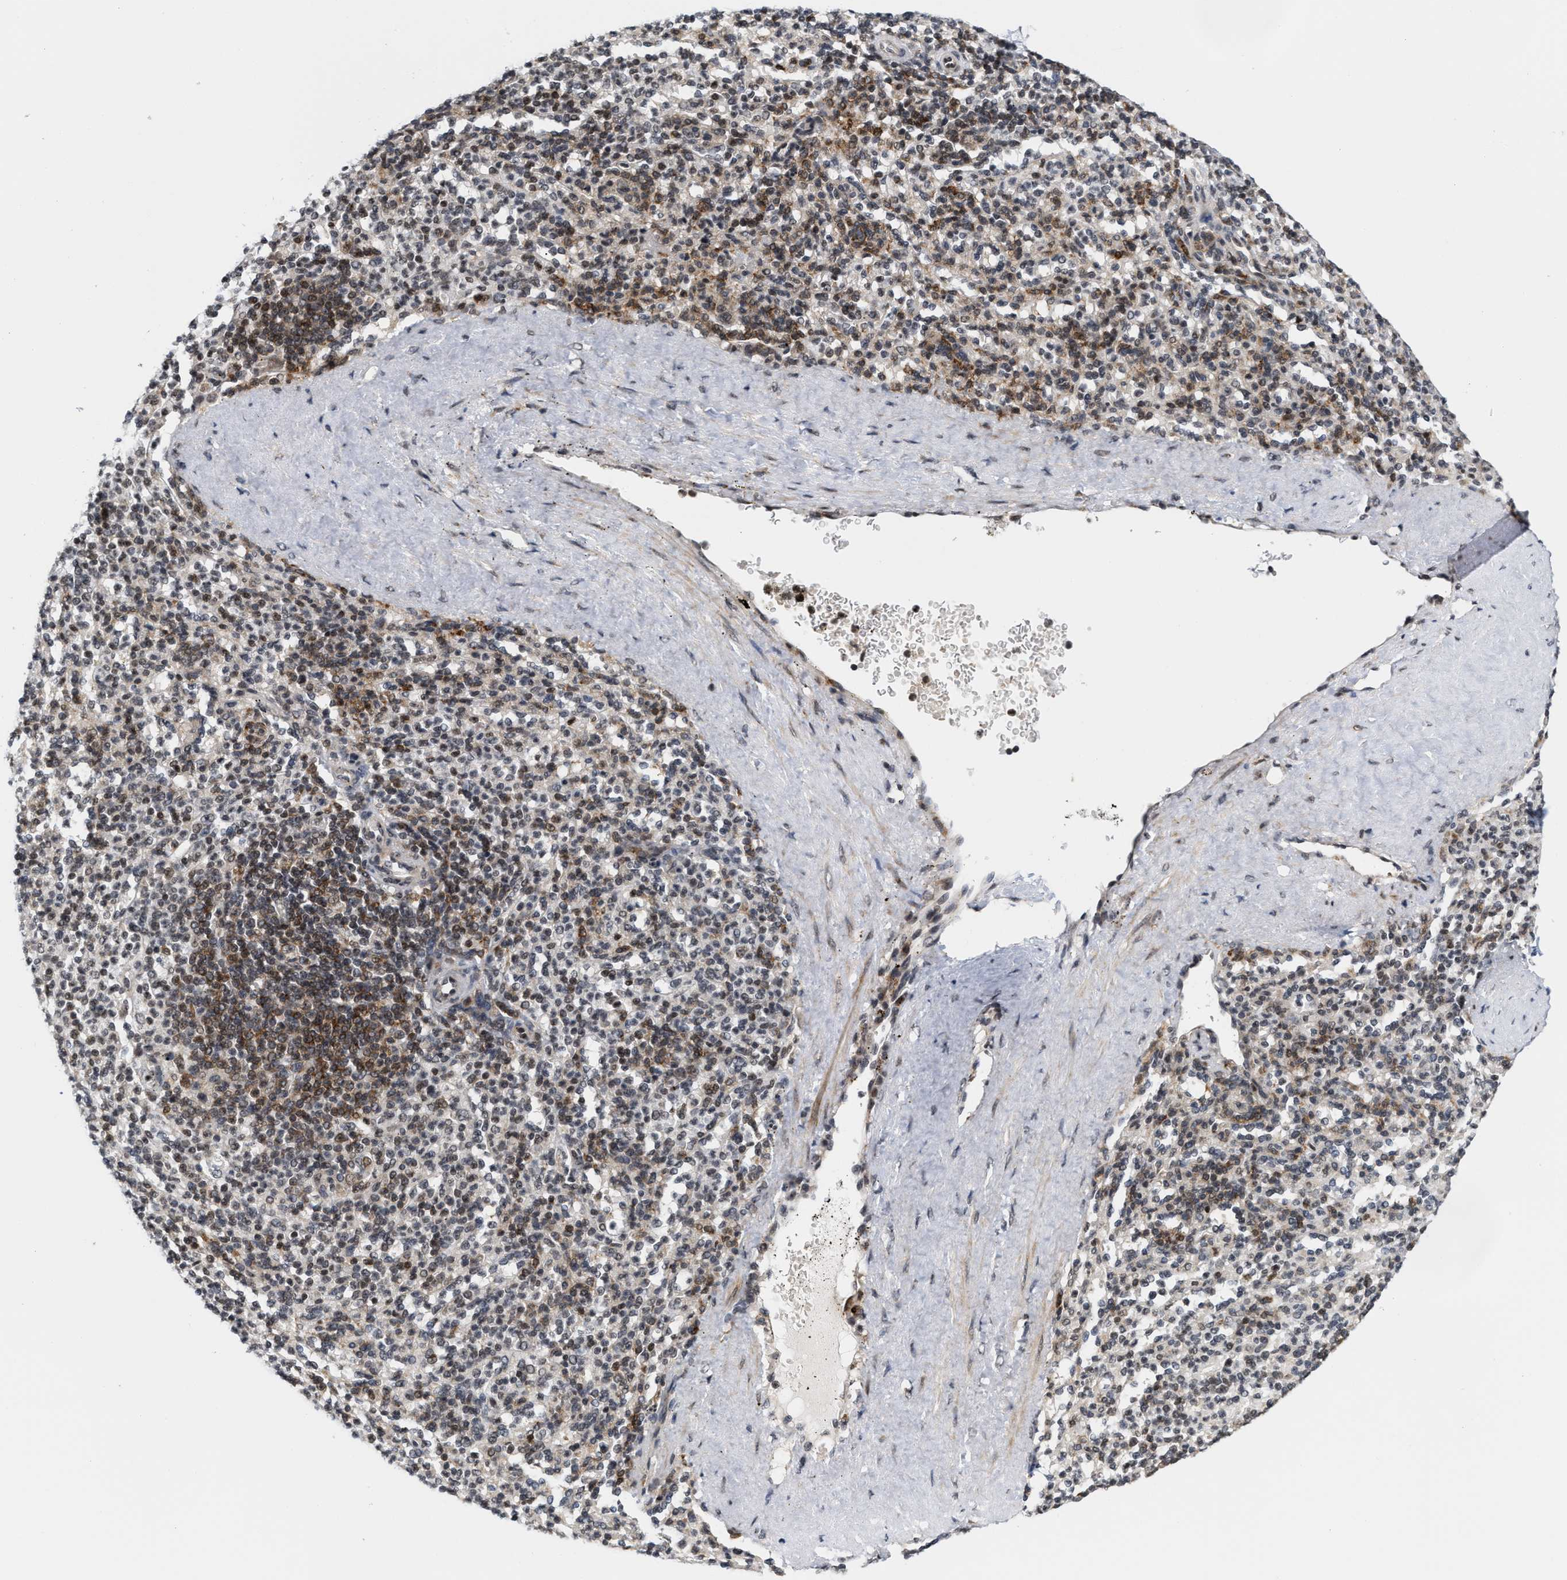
{"staining": {"intensity": "moderate", "quantity": "25%-75%", "location": "nuclear"}, "tissue": "spleen", "cell_type": "Cells in red pulp", "image_type": "normal", "snomed": [{"axis": "morphology", "description": "Normal tissue, NOS"}, {"axis": "topography", "description": "Spleen"}], "caption": "Approximately 25%-75% of cells in red pulp in unremarkable human spleen reveal moderate nuclear protein staining as visualized by brown immunohistochemical staining.", "gene": "ANKRD6", "patient": {"sex": "male", "age": 36}}